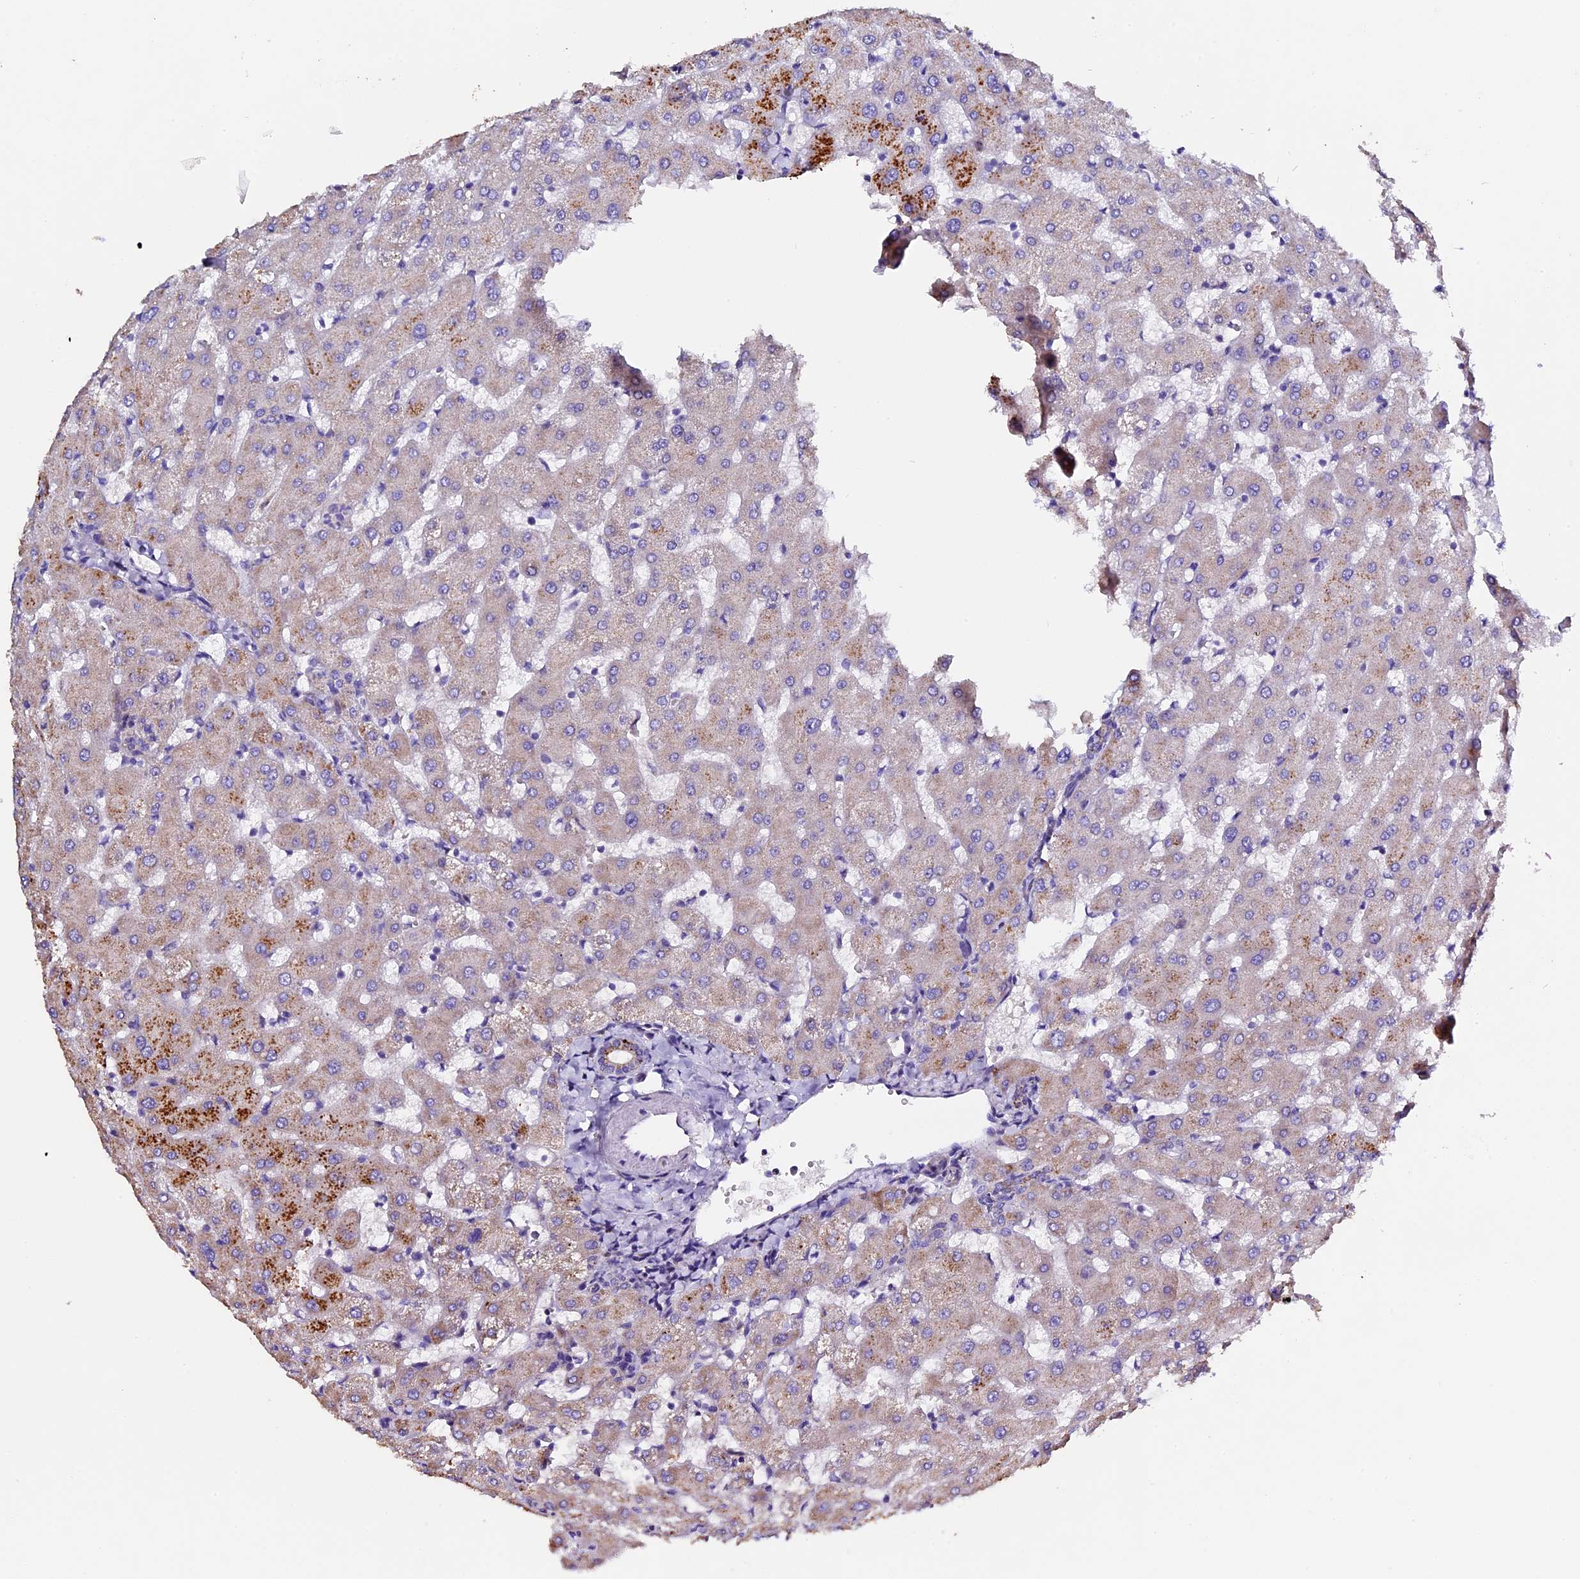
{"staining": {"intensity": "moderate", "quantity": "<25%", "location": "cytoplasmic/membranous"}, "tissue": "liver", "cell_type": "Cholangiocytes", "image_type": "normal", "snomed": [{"axis": "morphology", "description": "Normal tissue, NOS"}, {"axis": "topography", "description": "Liver"}], "caption": "IHC staining of unremarkable liver, which displays low levels of moderate cytoplasmic/membranous staining in approximately <25% of cholangiocytes indicating moderate cytoplasmic/membranous protein staining. The staining was performed using DAB (3,3'-diaminobenzidine) (brown) for protein detection and nuclei were counterstained in hematoxylin (blue).", "gene": "FBXW9", "patient": {"sex": "female", "age": 63}}